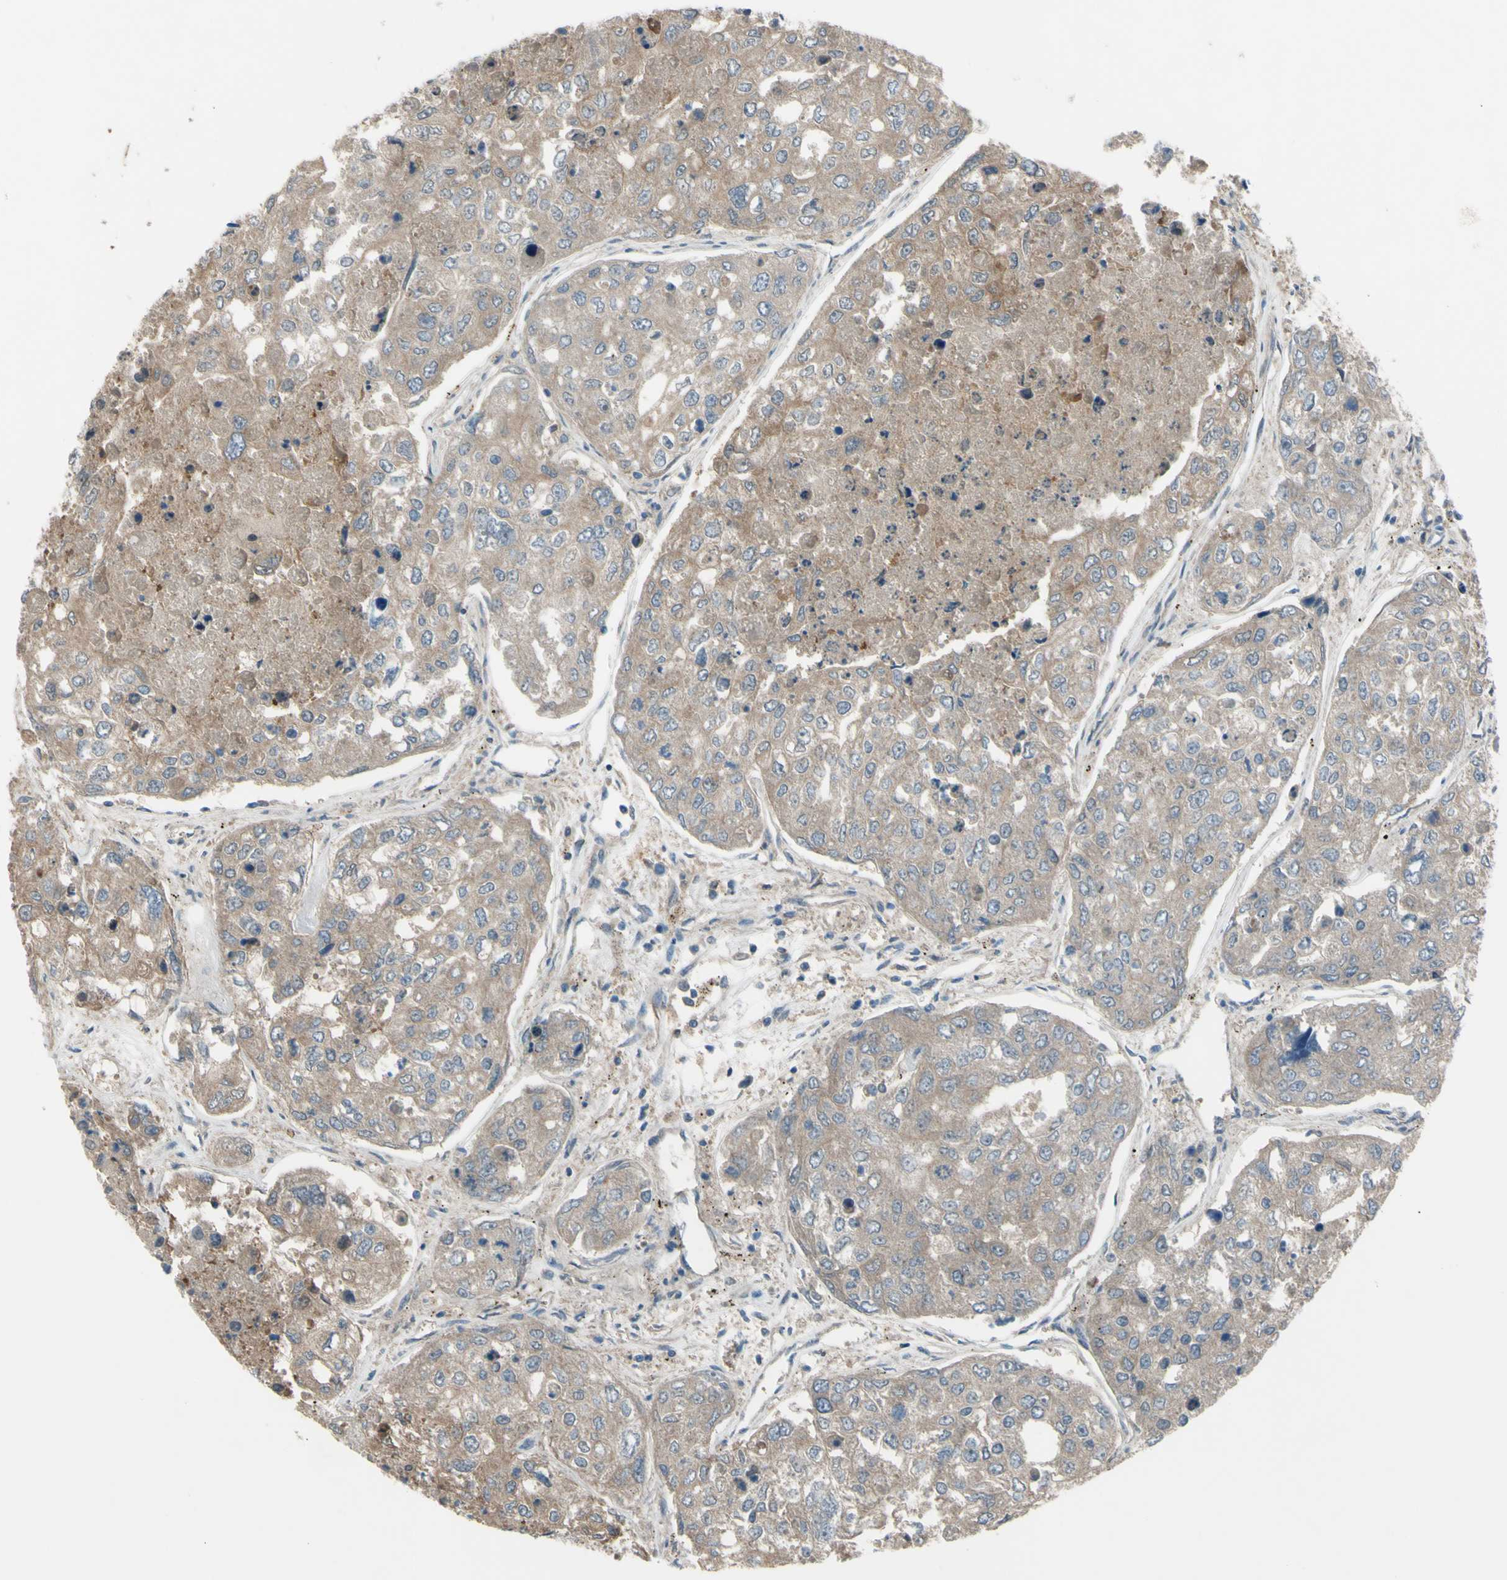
{"staining": {"intensity": "weak", "quantity": ">75%", "location": "cytoplasmic/membranous"}, "tissue": "urothelial cancer", "cell_type": "Tumor cells", "image_type": "cancer", "snomed": [{"axis": "morphology", "description": "Urothelial carcinoma, High grade"}, {"axis": "topography", "description": "Lymph node"}, {"axis": "topography", "description": "Urinary bladder"}], "caption": "This is an image of immunohistochemistry (IHC) staining of urothelial cancer, which shows weak positivity in the cytoplasmic/membranous of tumor cells.", "gene": "AFP", "patient": {"sex": "male", "age": 51}}